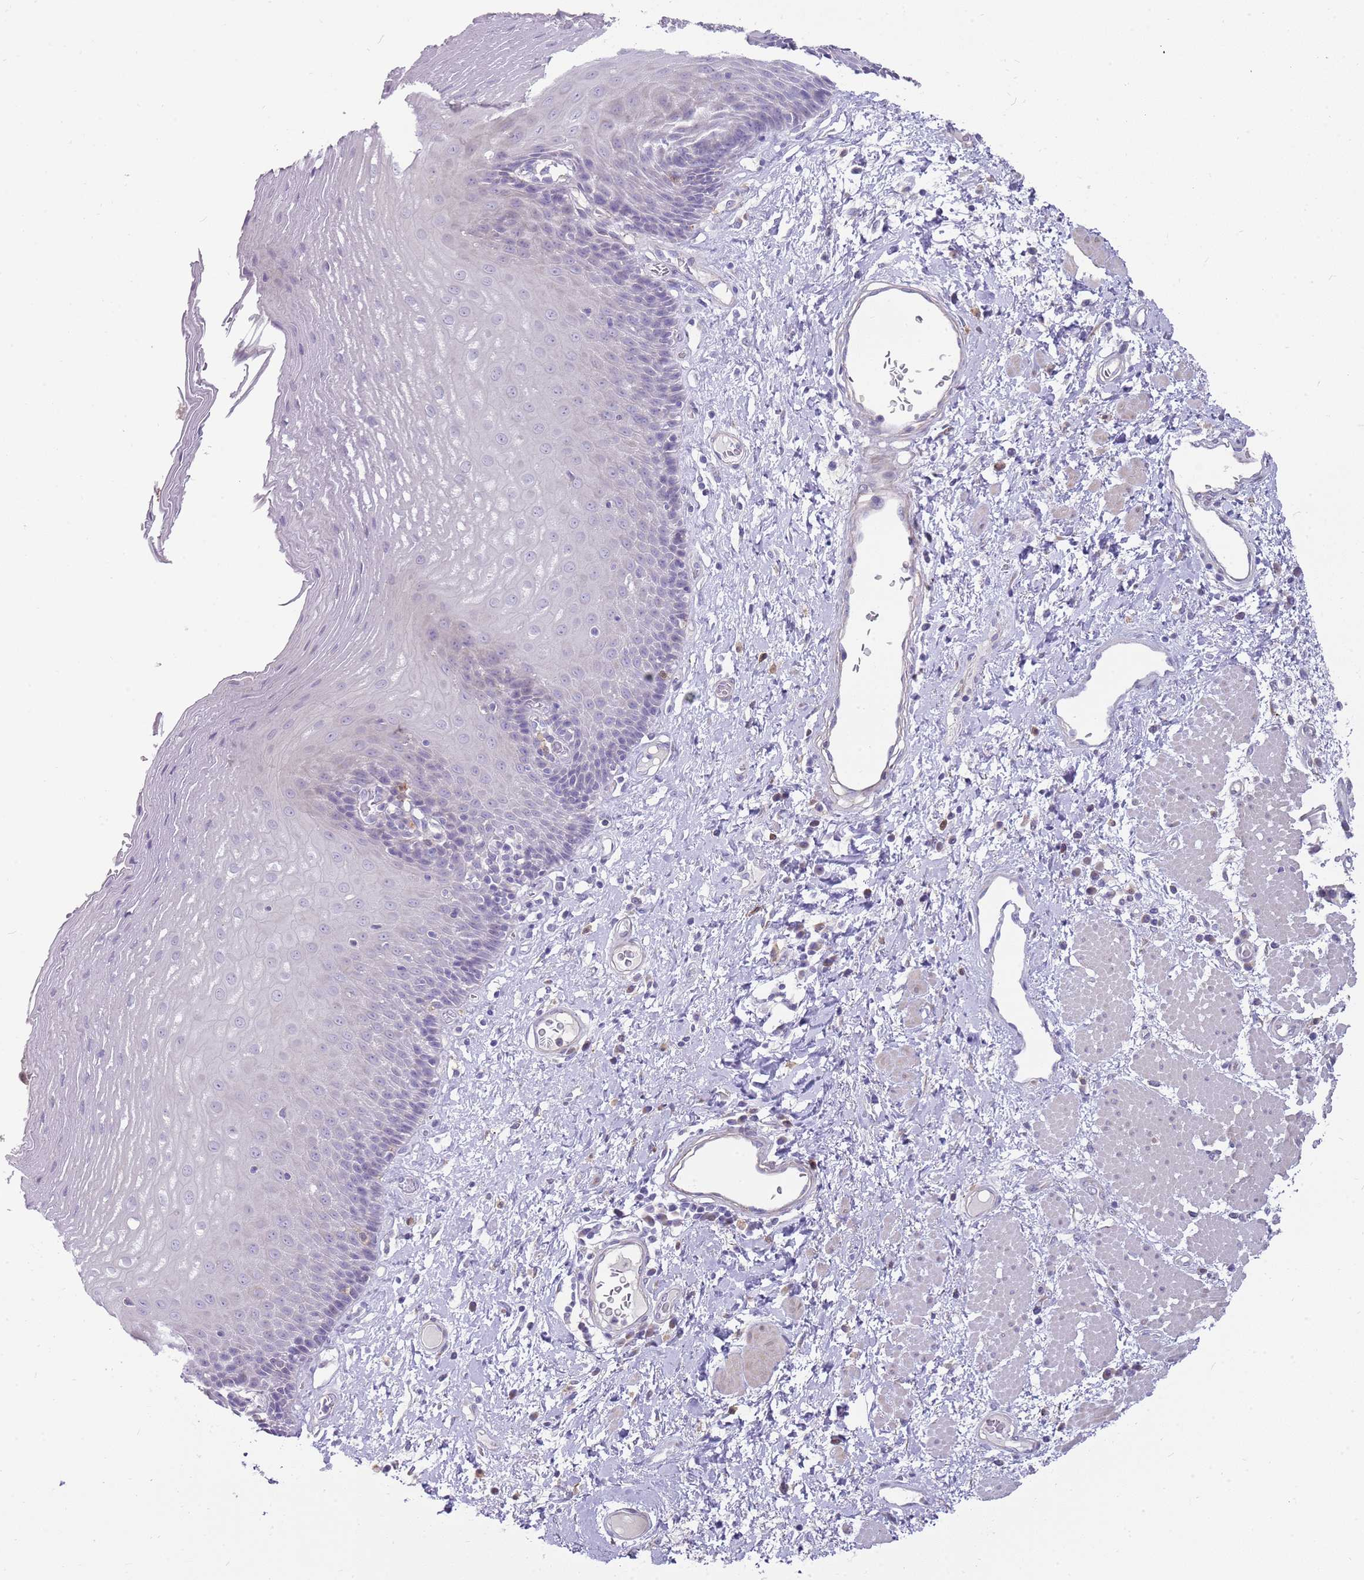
{"staining": {"intensity": "negative", "quantity": "none", "location": "none"}, "tissue": "esophagus", "cell_type": "Squamous epithelial cells", "image_type": "normal", "snomed": [{"axis": "morphology", "description": "Normal tissue, NOS"}, {"axis": "morphology", "description": "Adenocarcinoma, NOS"}, {"axis": "topography", "description": "Esophagus"}], "caption": "Immunohistochemical staining of benign human esophagus shows no significant expression in squamous epithelial cells. The staining is performed using DAB brown chromogen with nuclei counter-stained in using hematoxylin.", "gene": "DIPK1C", "patient": {"sex": "male", "age": 62}}